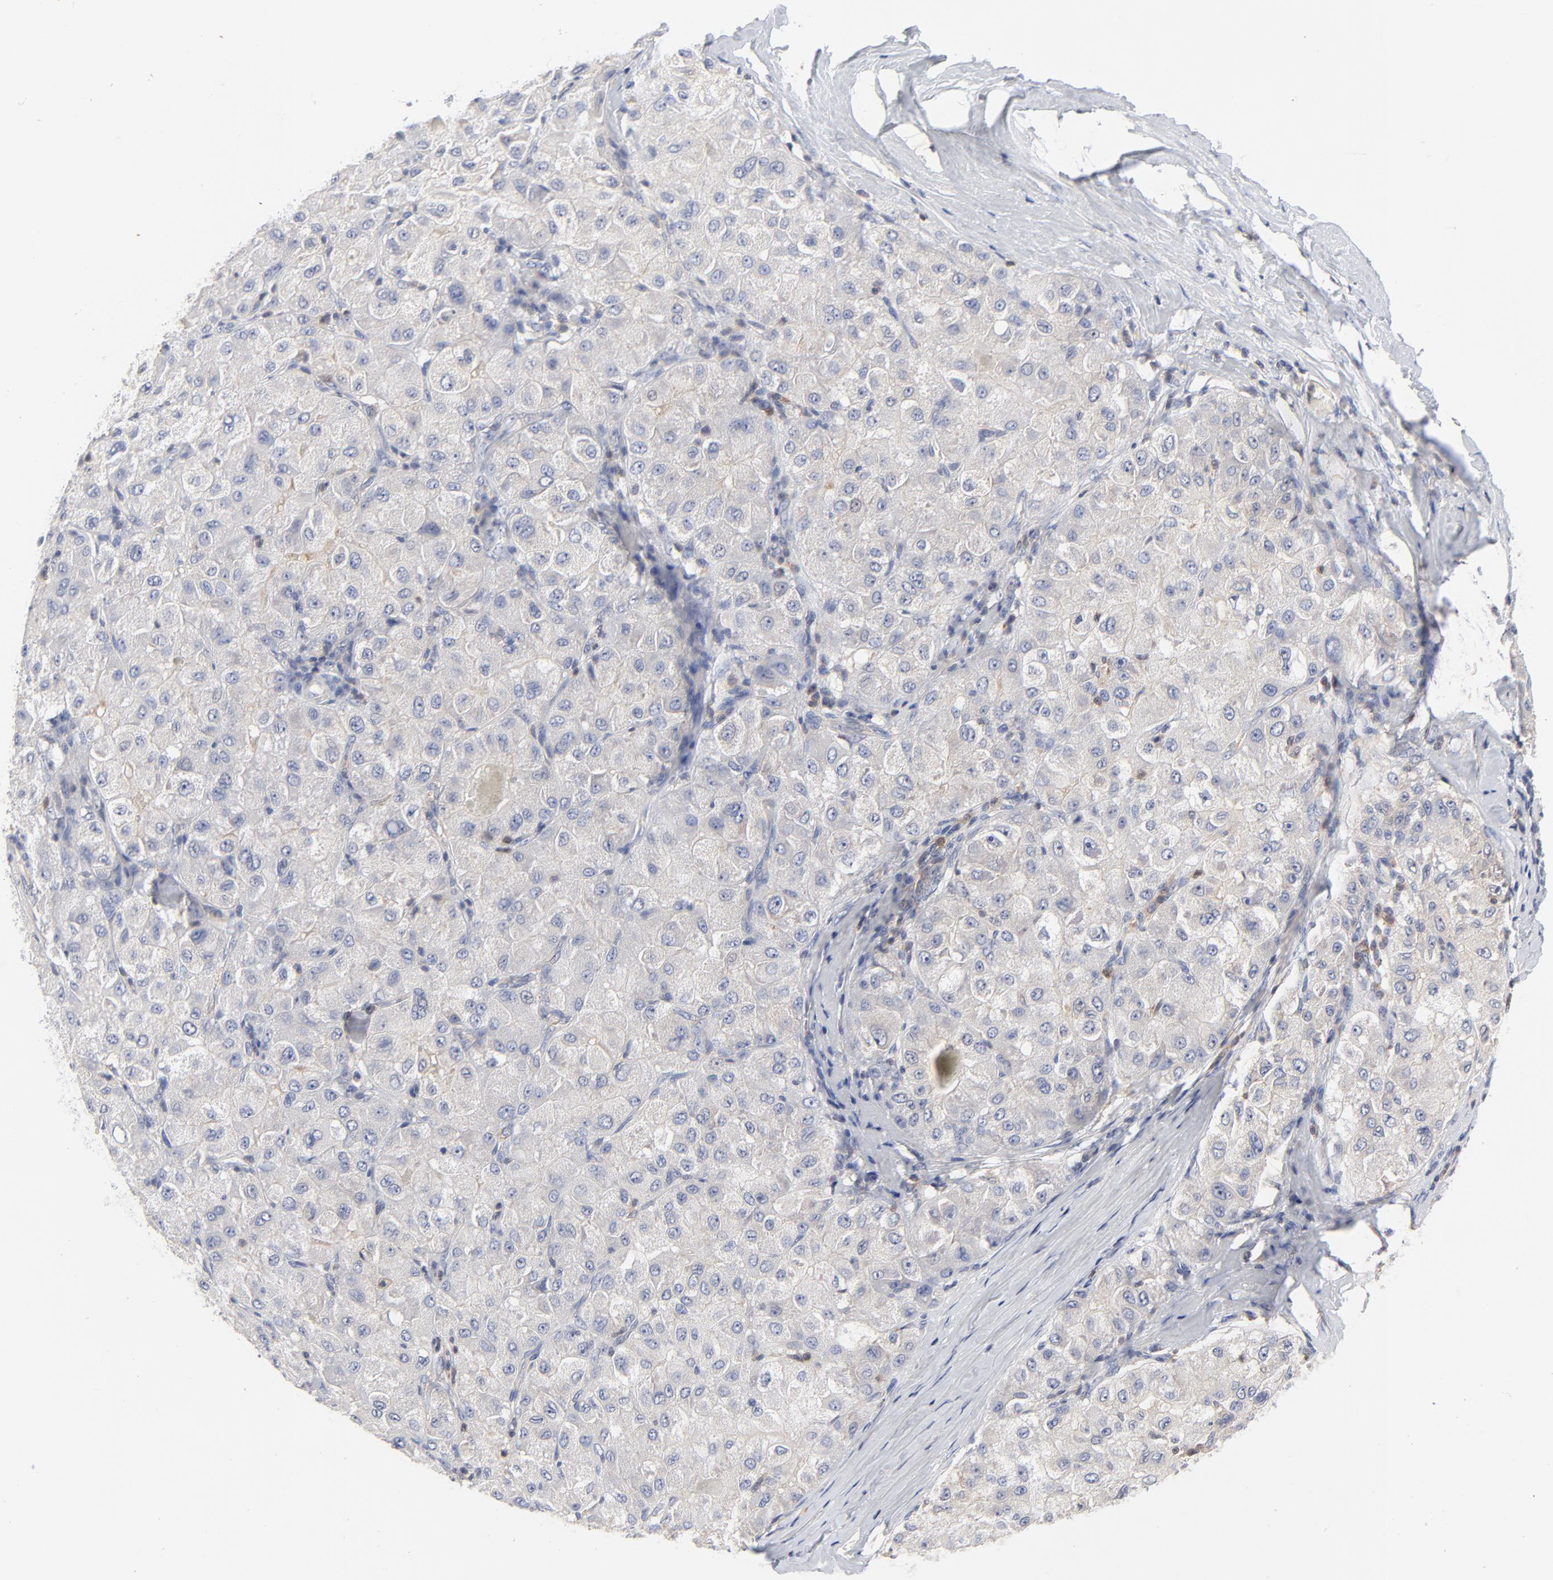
{"staining": {"intensity": "negative", "quantity": "none", "location": "none"}, "tissue": "liver cancer", "cell_type": "Tumor cells", "image_type": "cancer", "snomed": [{"axis": "morphology", "description": "Carcinoma, Hepatocellular, NOS"}, {"axis": "topography", "description": "Liver"}], "caption": "Immunohistochemical staining of human liver cancer (hepatocellular carcinoma) displays no significant positivity in tumor cells.", "gene": "CAB39L", "patient": {"sex": "male", "age": 80}}